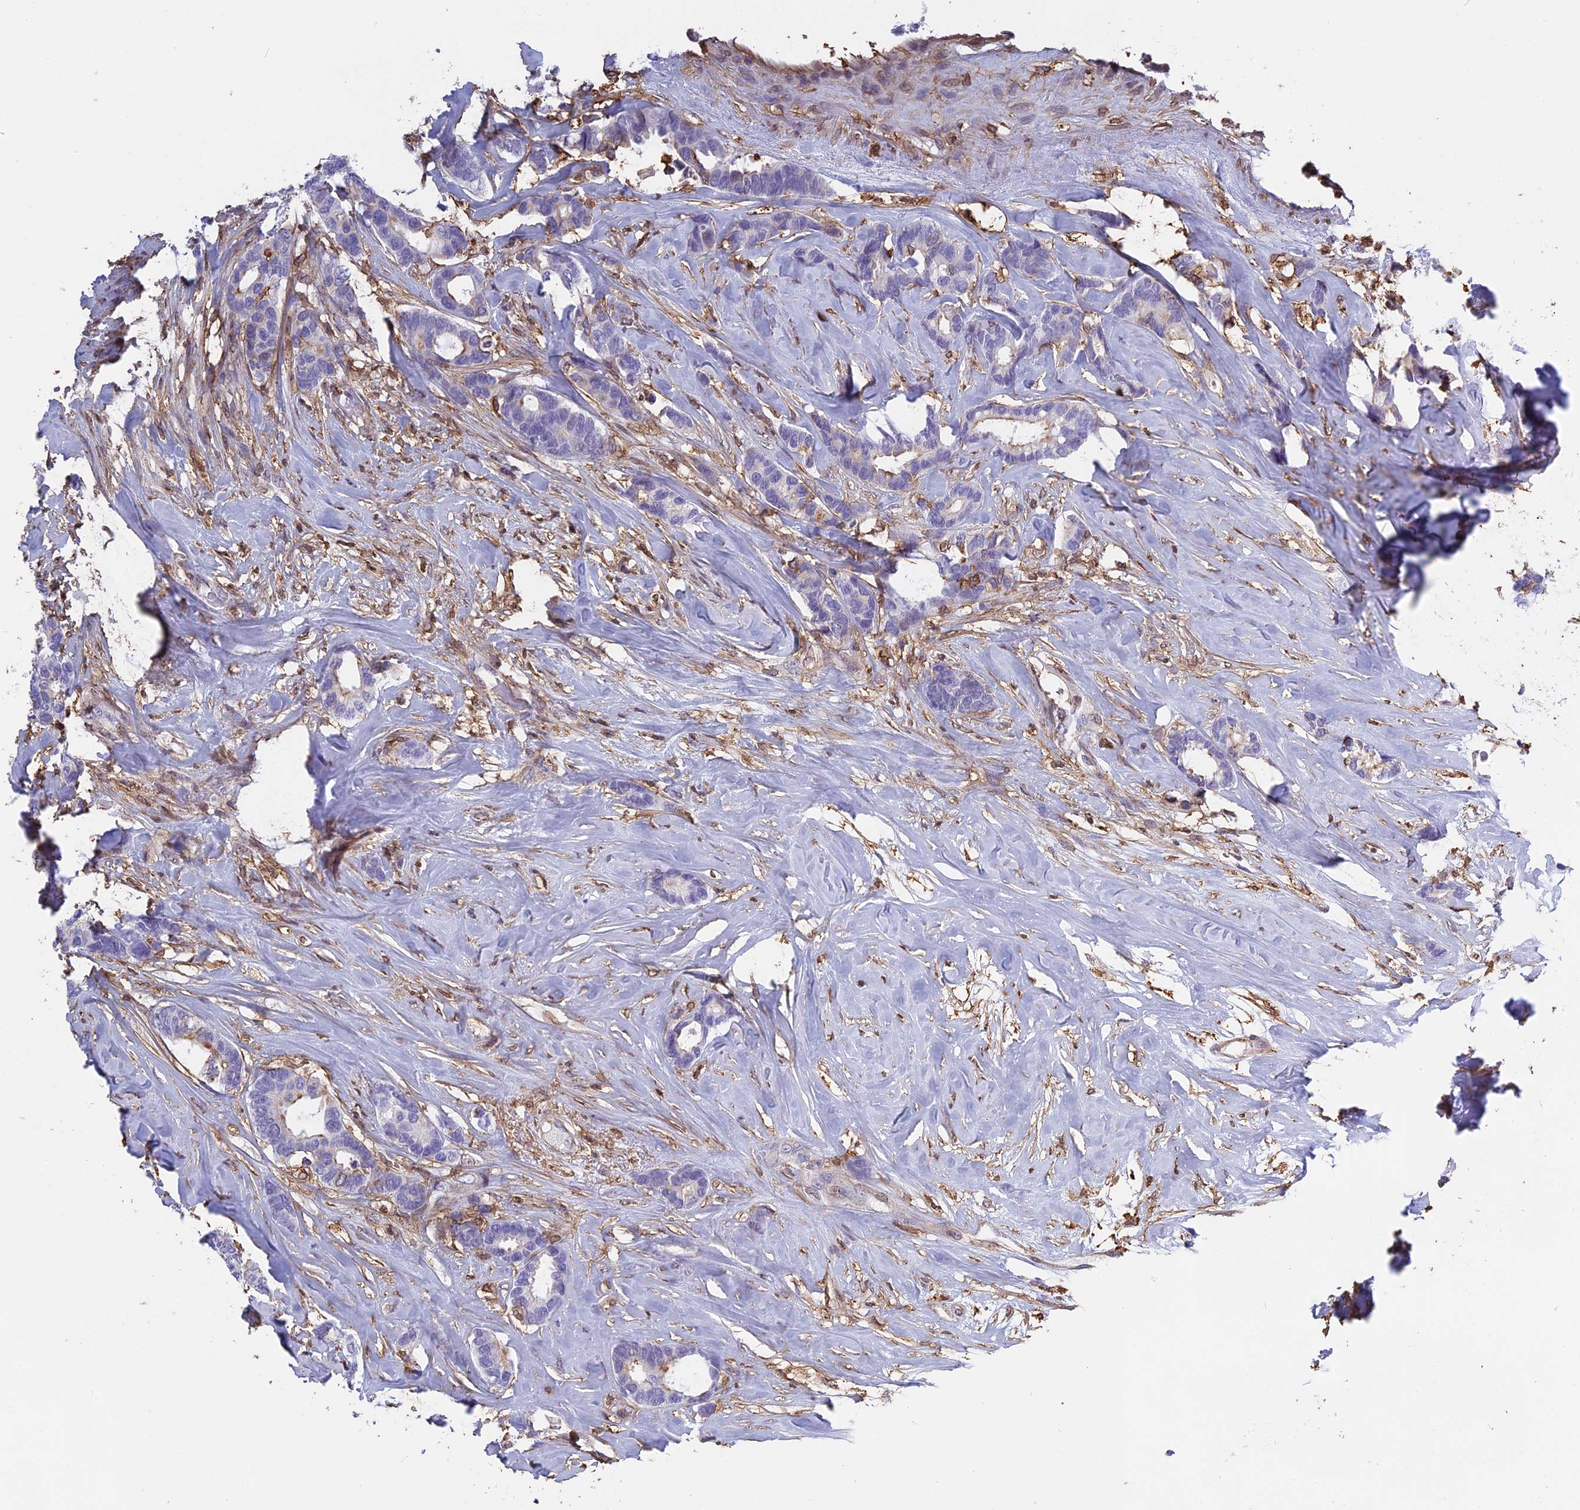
{"staining": {"intensity": "negative", "quantity": "none", "location": "none"}, "tissue": "breast cancer", "cell_type": "Tumor cells", "image_type": "cancer", "snomed": [{"axis": "morphology", "description": "Duct carcinoma"}, {"axis": "topography", "description": "Breast"}], "caption": "Immunohistochemistry of breast intraductal carcinoma shows no positivity in tumor cells.", "gene": "TMEM255B", "patient": {"sex": "female", "age": 87}}